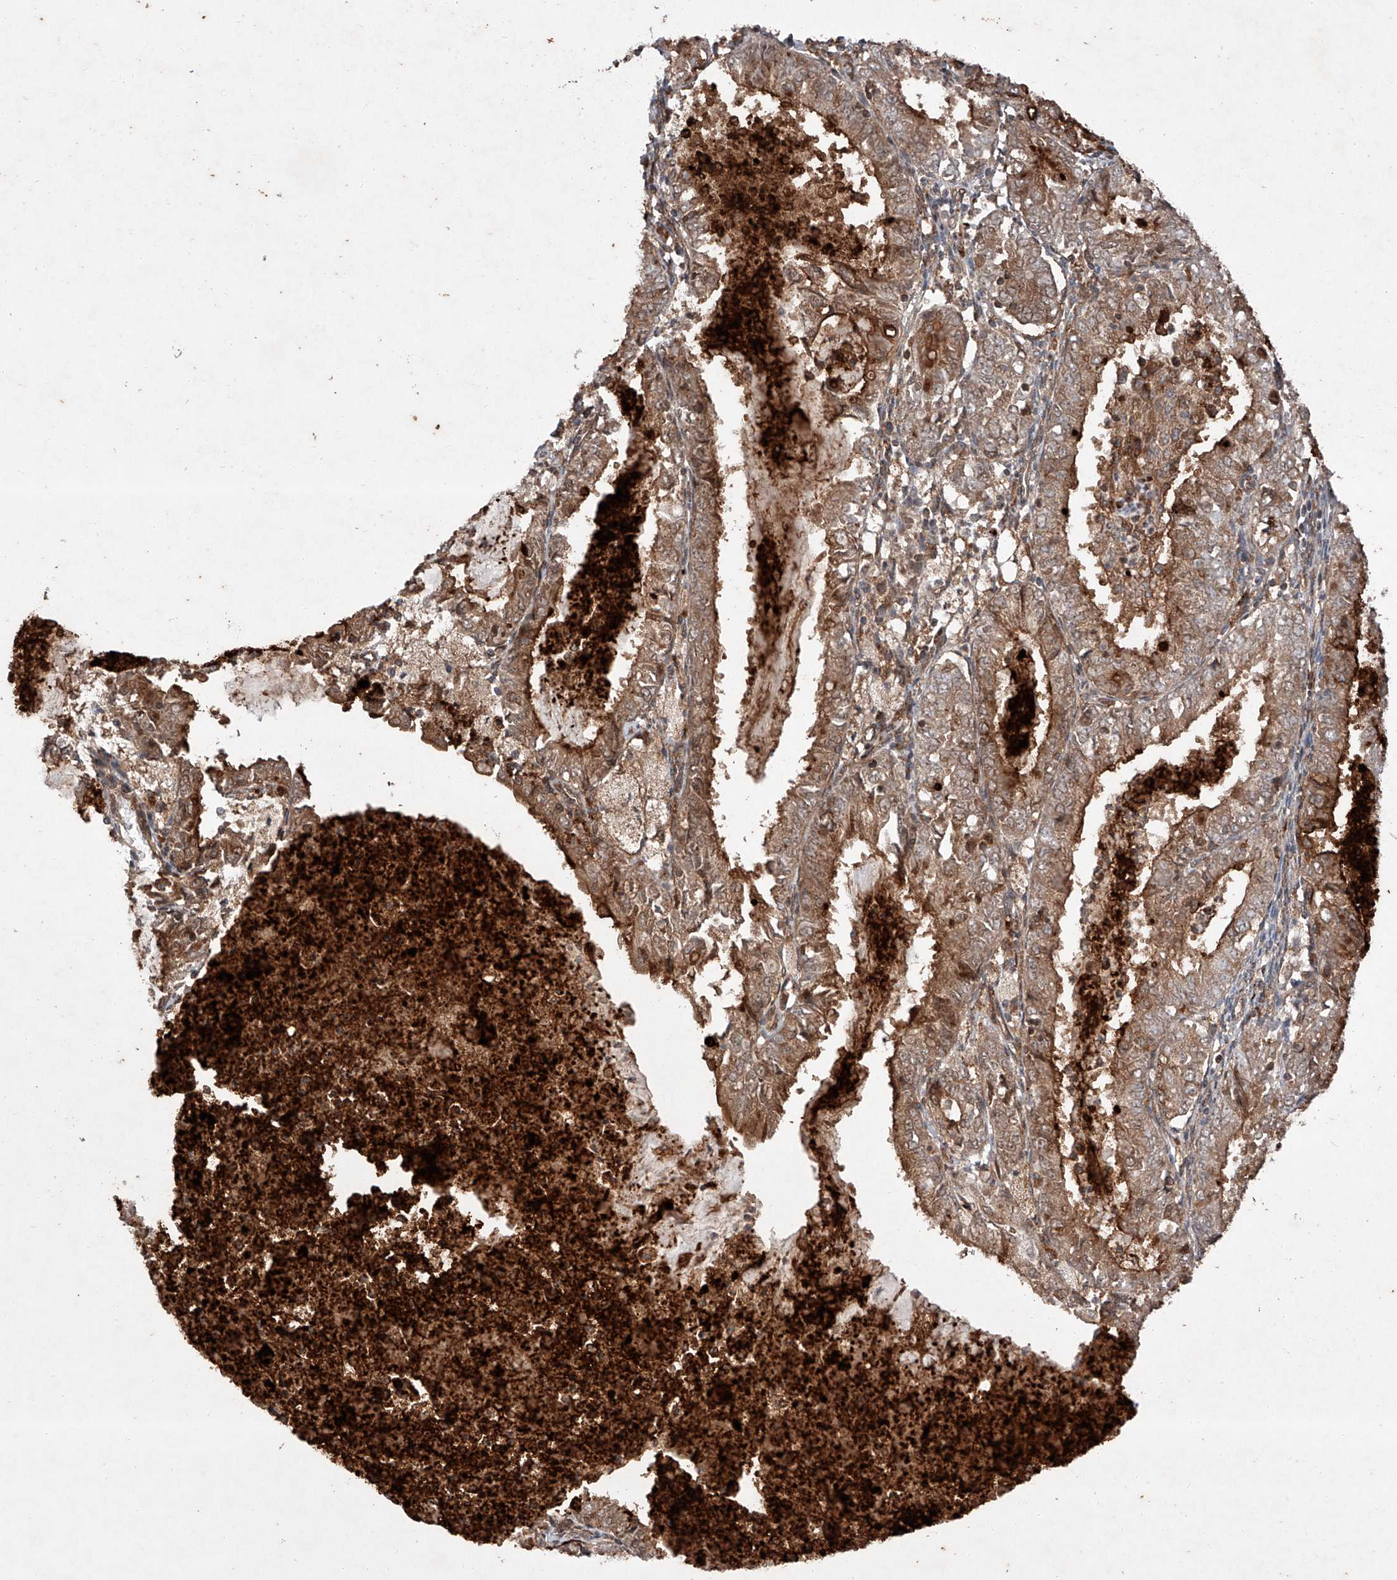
{"staining": {"intensity": "moderate", "quantity": ">75%", "location": "cytoplasmic/membranous"}, "tissue": "endometrial cancer", "cell_type": "Tumor cells", "image_type": "cancer", "snomed": [{"axis": "morphology", "description": "Adenocarcinoma, NOS"}, {"axis": "topography", "description": "Endometrium"}], "caption": "Immunohistochemistry (DAB (3,3'-diaminobenzidine)) staining of endometrial cancer demonstrates moderate cytoplasmic/membranous protein positivity in approximately >75% of tumor cells.", "gene": "ZFP28", "patient": {"sex": "female", "age": 57}}